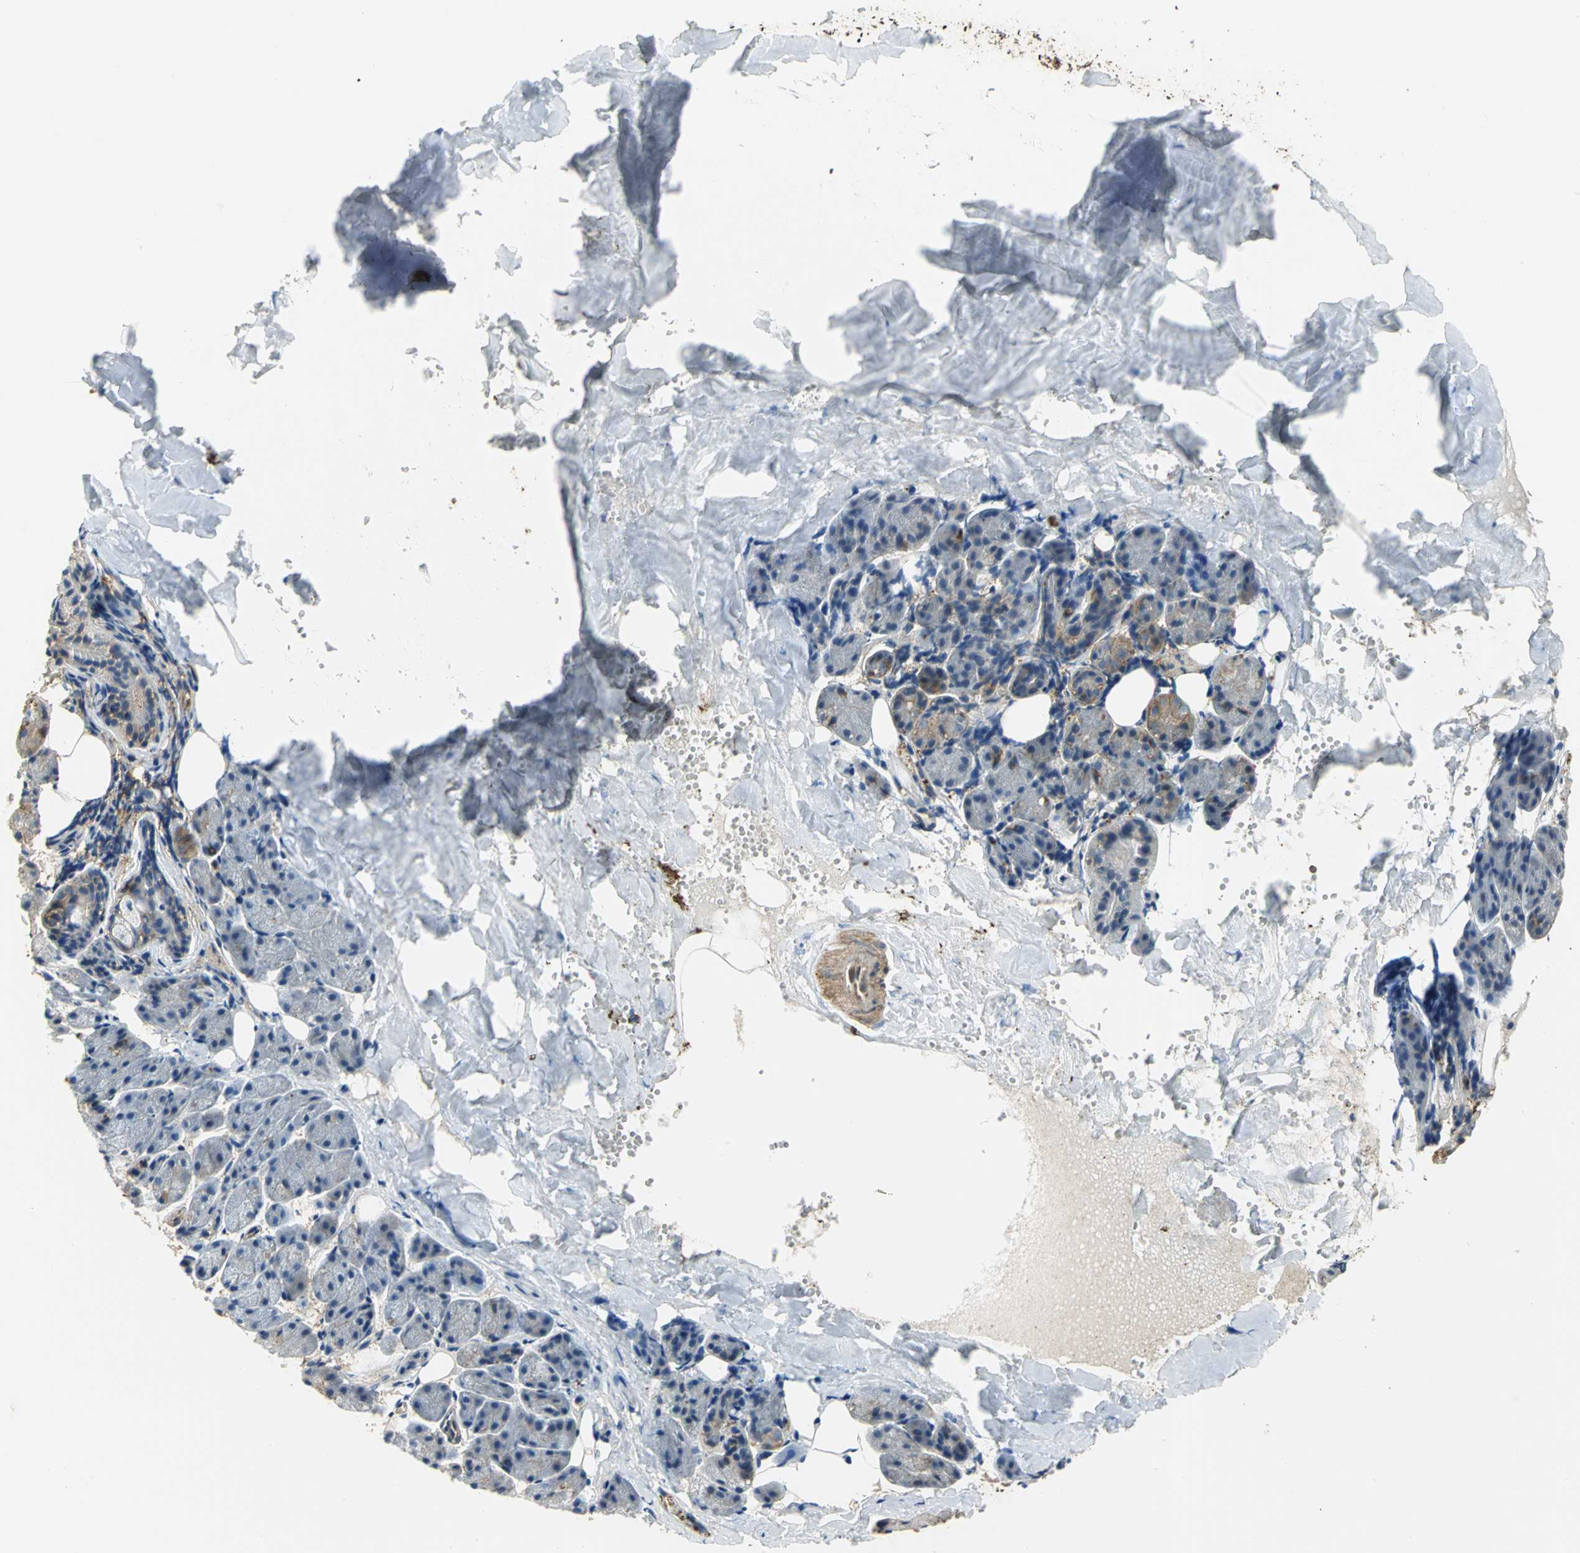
{"staining": {"intensity": "moderate", "quantity": ">75%", "location": "cytoplasmic/membranous"}, "tissue": "salivary gland", "cell_type": "Glandular cells", "image_type": "normal", "snomed": [{"axis": "morphology", "description": "Normal tissue, NOS"}, {"axis": "morphology", "description": "Adenoma, NOS"}, {"axis": "topography", "description": "Salivary gland"}], "caption": "Human salivary gland stained with a protein marker shows moderate staining in glandular cells.", "gene": "TLN1", "patient": {"sex": "female", "age": 32}}